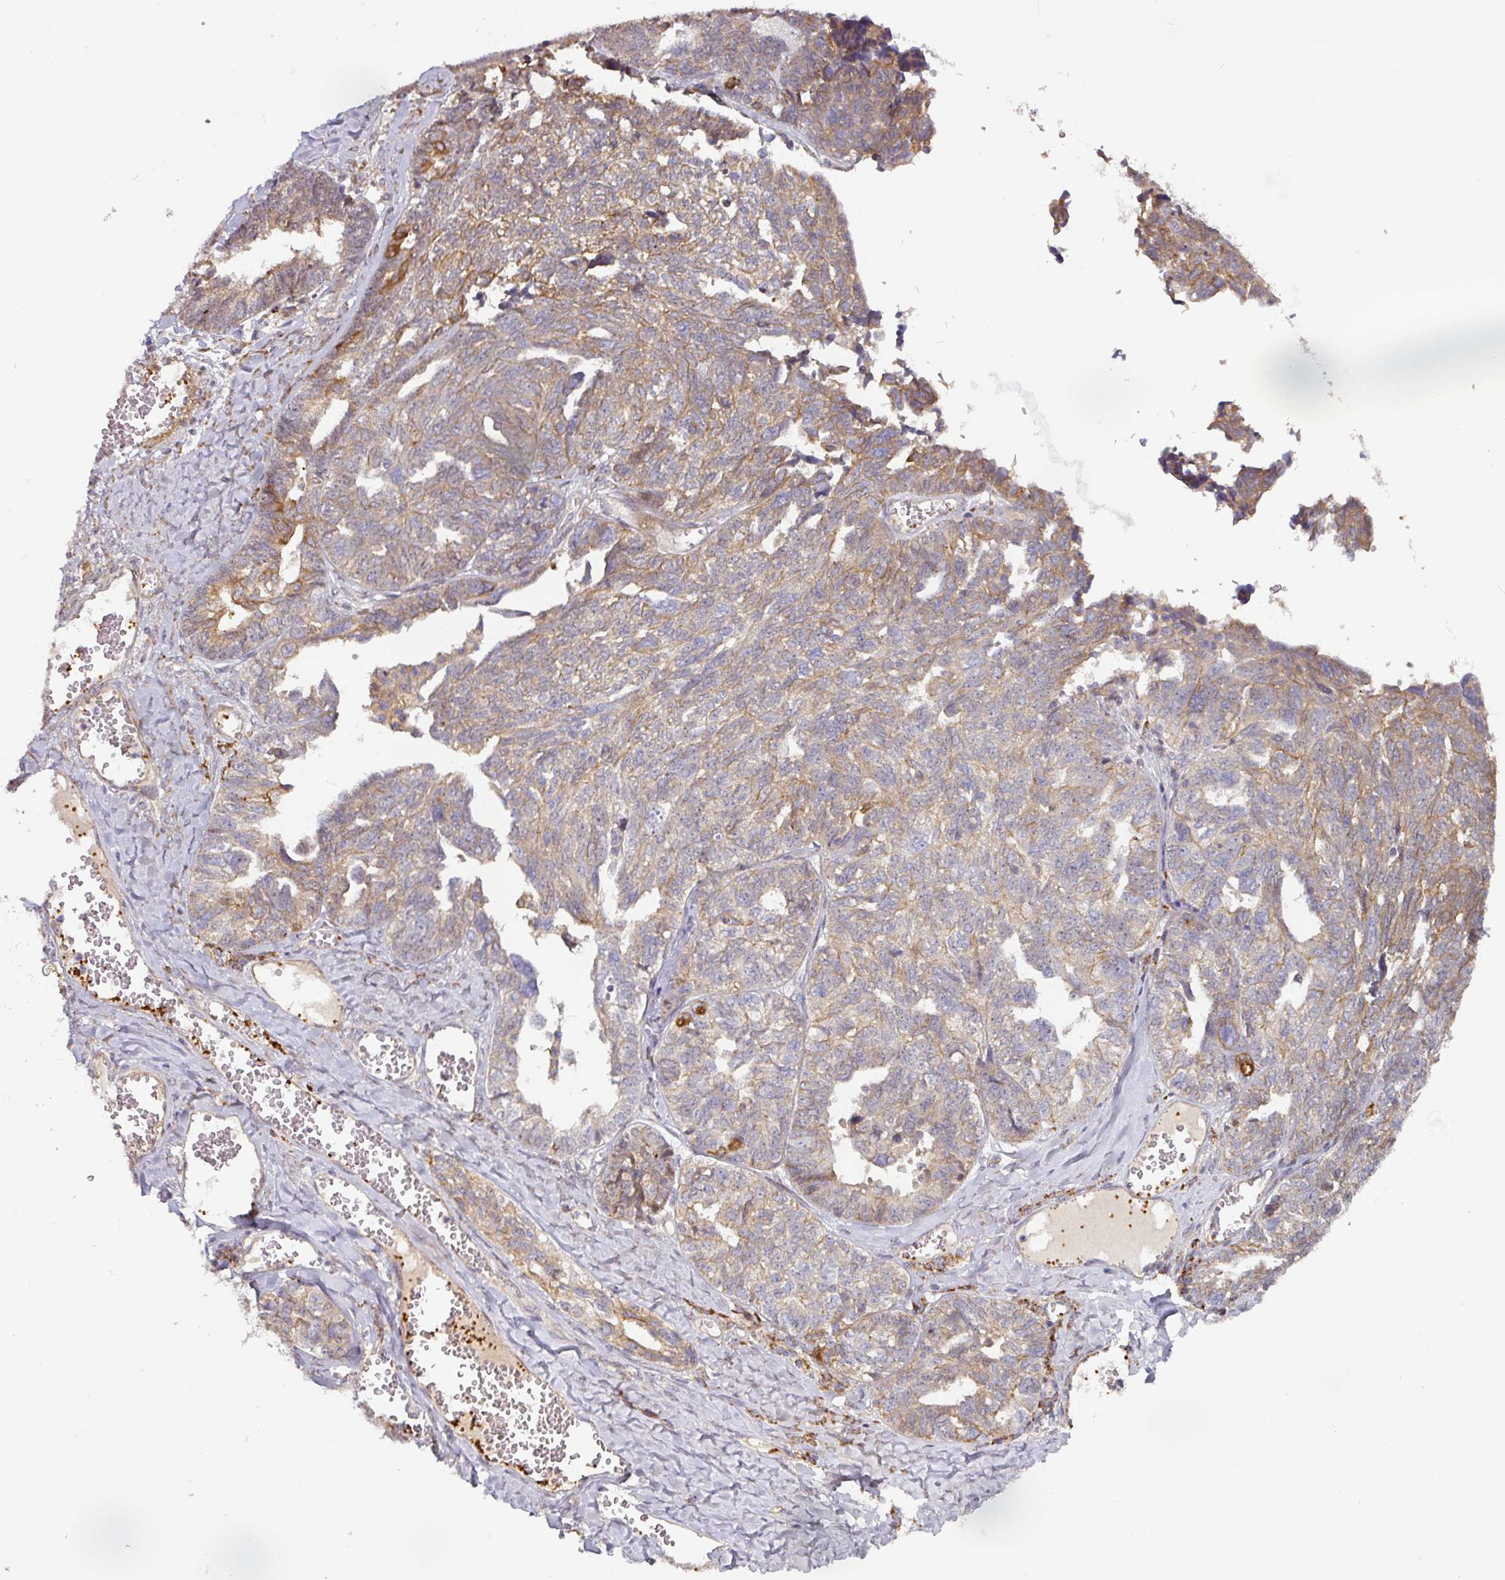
{"staining": {"intensity": "moderate", "quantity": "25%-75%", "location": "cytoplasmic/membranous"}, "tissue": "ovarian cancer", "cell_type": "Tumor cells", "image_type": "cancer", "snomed": [{"axis": "morphology", "description": "Cystadenocarcinoma, serous, NOS"}, {"axis": "topography", "description": "Ovary"}], "caption": "Ovarian cancer (serous cystadenocarcinoma) stained with a brown dye displays moderate cytoplasmic/membranous positive staining in approximately 25%-75% of tumor cells.", "gene": "CASP2", "patient": {"sex": "female", "age": 79}}